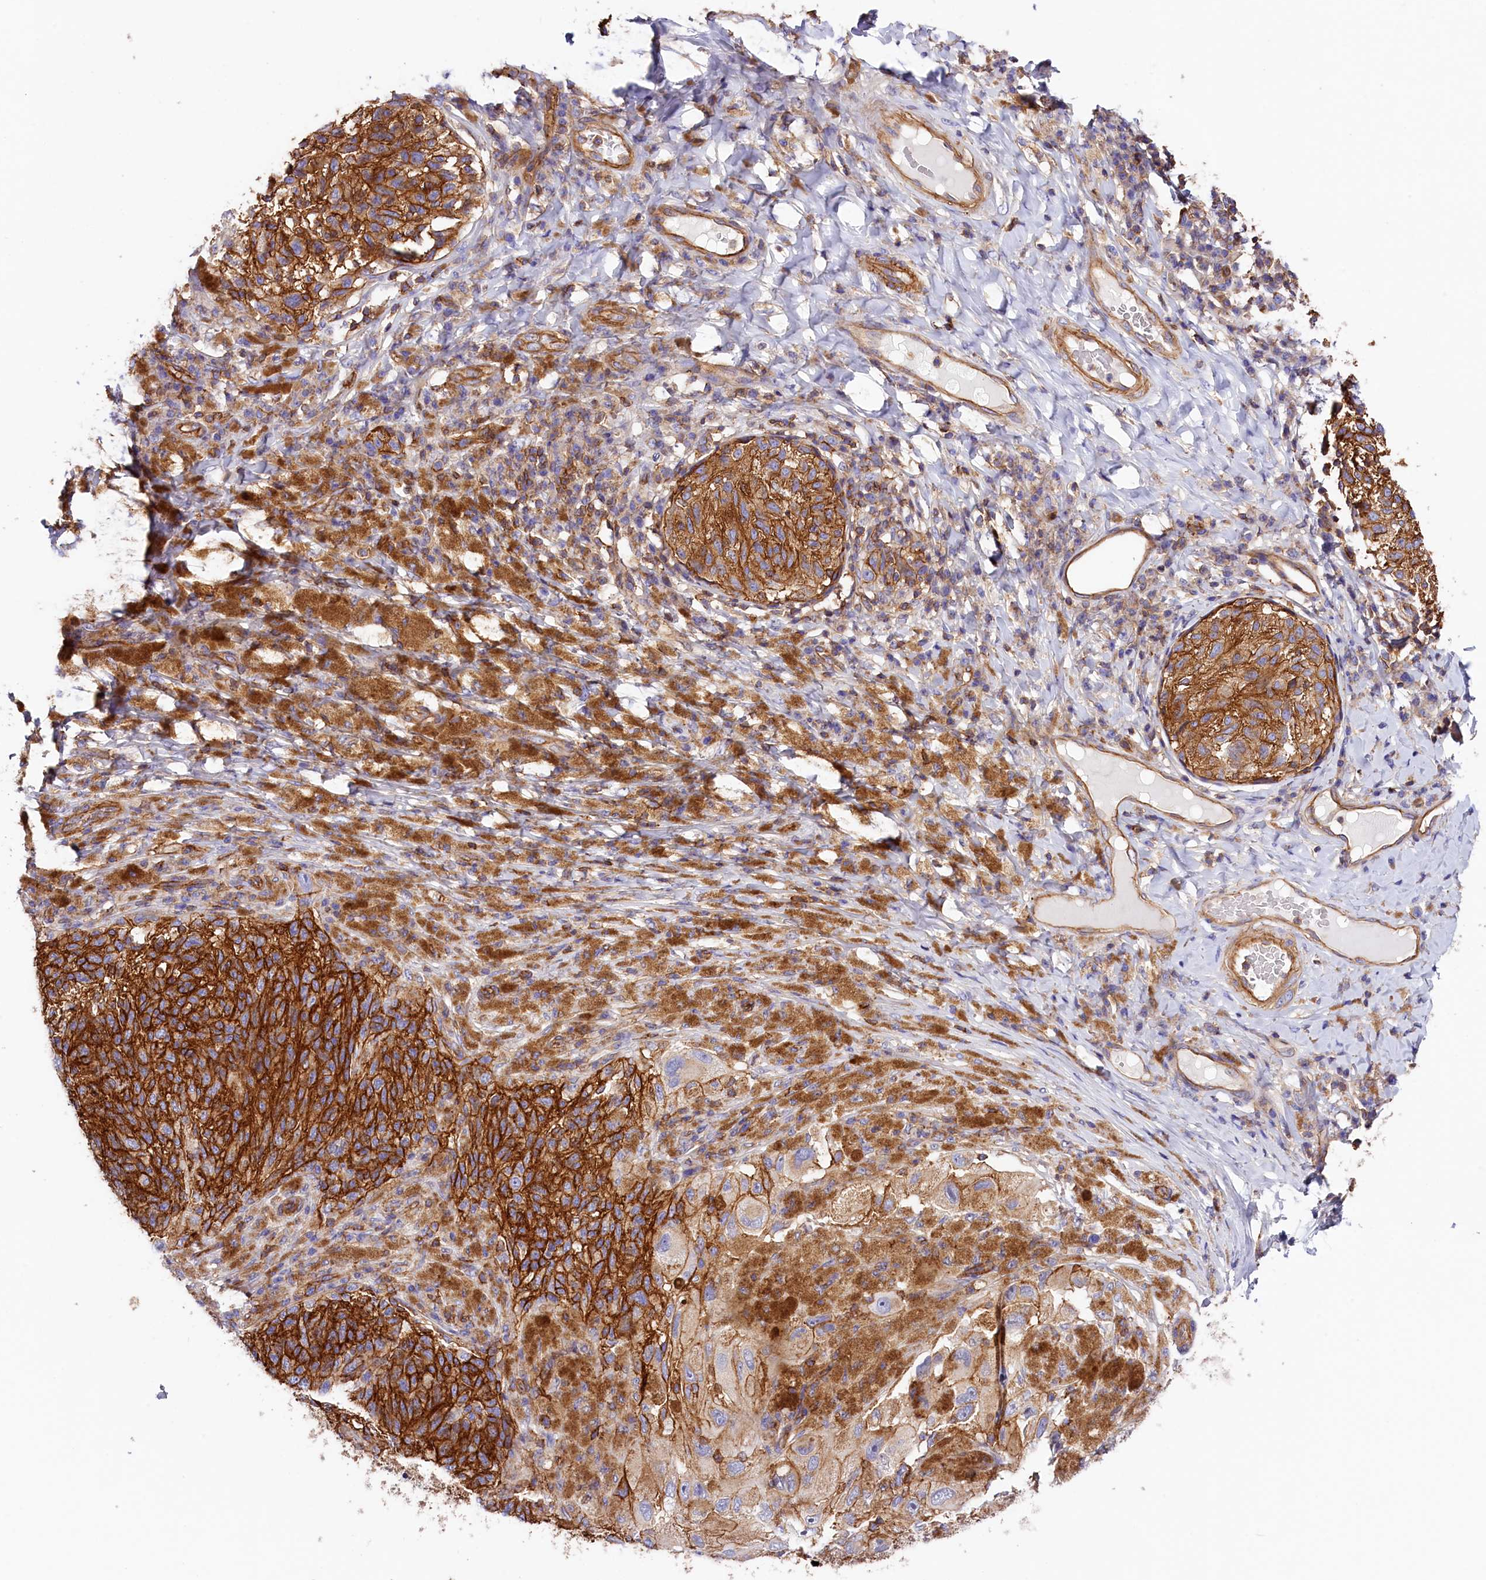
{"staining": {"intensity": "strong", "quantity": ">75%", "location": "cytoplasmic/membranous"}, "tissue": "melanoma", "cell_type": "Tumor cells", "image_type": "cancer", "snomed": [{"axis": "morphology", "description": "Malignant melanoma, NOS"}, {"axis": "topography", "description": "Skin"}], "caption": "An IHC photomicrograph of neoplastic tissue is shown. Protein staining in brown highlights strong cytoplasmic/membranous positivity in melanoma within tumor cells. (DAB (3,3'-diaminobenzidine) = brown stain, brightfield microscopy at high magnification).", "gene": "ATP2B4", "patient": {"sex": "female", "age": 73}}